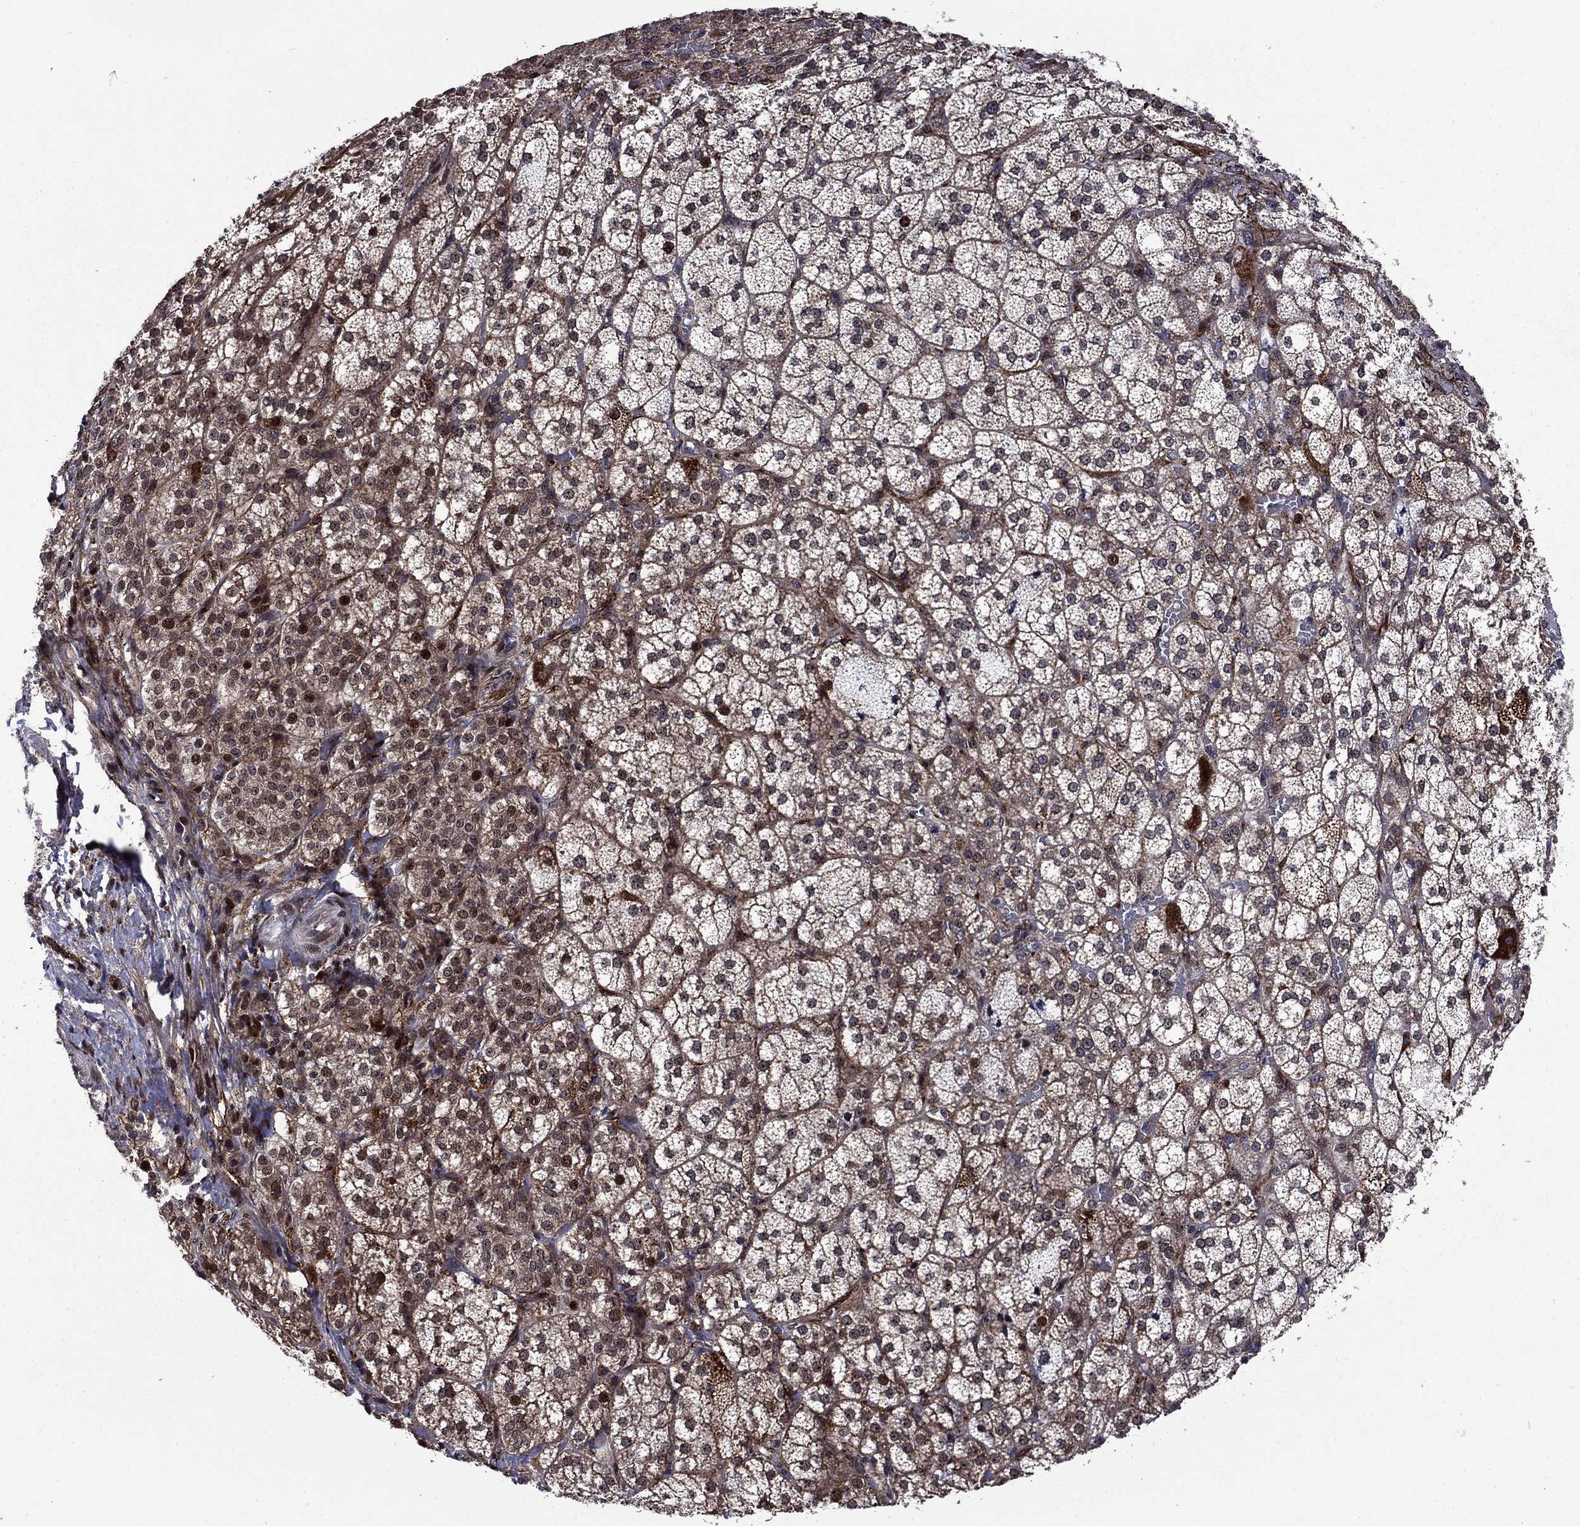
{"staining": {"intensity": "strong", "quantity": "25%-75%", "location": "cytoplasmic/membranous,nuclear"}, "tissue": "adrenal gland", "cell_type": "Glandular cells", "image_type": "normal", "snomed": [{"axis": "morphology", "description": "Normal tissue, NOS"}, {"axis": "topography", "description": "Adrenal gland"}], "caption": "Immunohistochemistry of unremarkable human adrenal gland shows high levels of strong cytoplasmic/membranous,nuclear expression in approximately 25%-75% of glandular cells.", "gene": "AGTPBP1", "patient": {"sex": "female", "age": 60}}